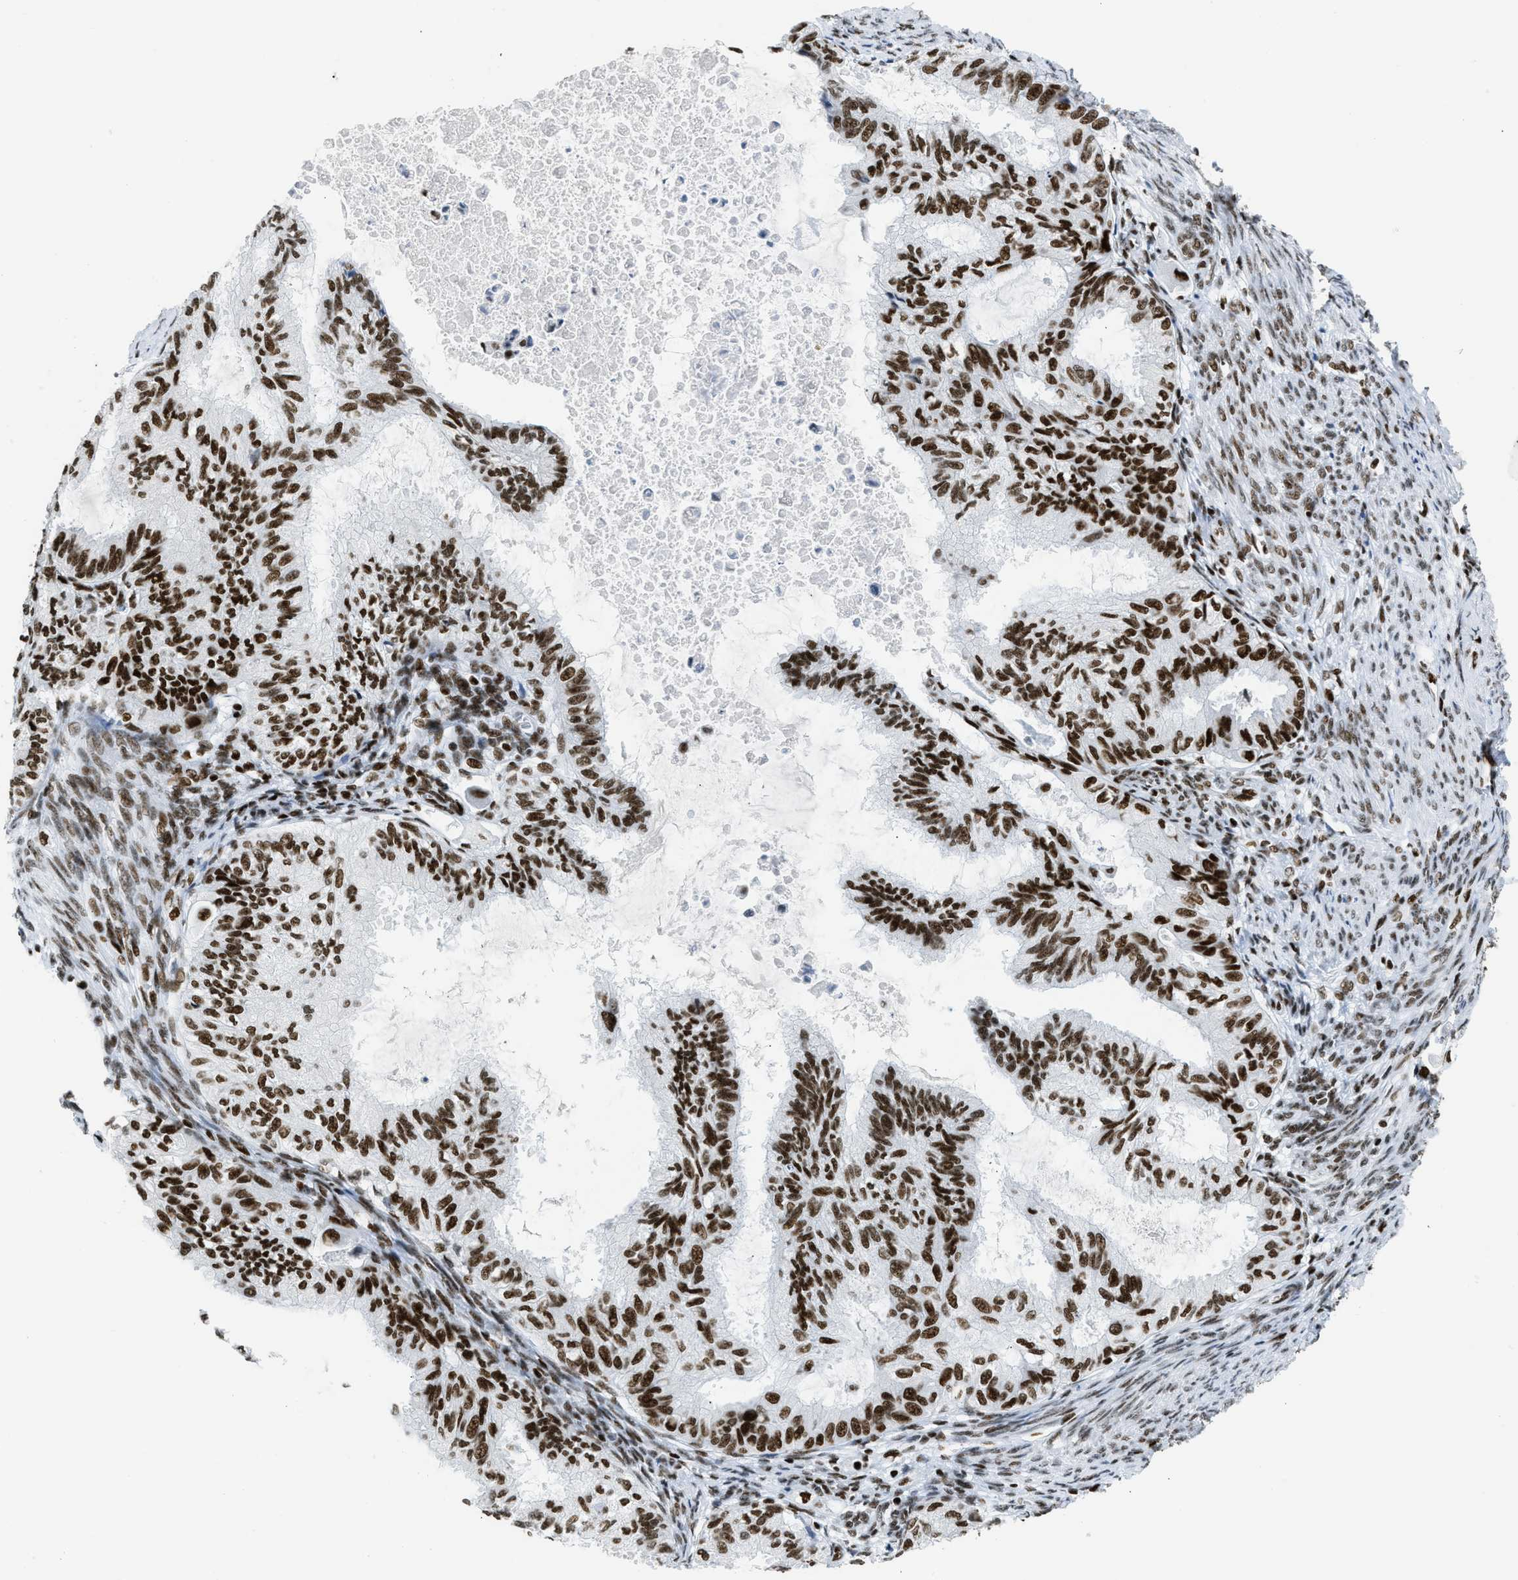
{"staining": {"intensity": "strong", "quantity": ">75%", "location": "nuclear"}, "tissue": "cervical cancer", "cell_type": "Tumor cells", "image_type": "cancer", "snomed": [{"axis": "morphology", "description": "Normal tissue, NOS"}, {"axis": "morphology", "description": "Adenocarcinoma, NOS"}, {"axis": "topography", "description": "Cervix"}, {"axis": "topography", "description": "Endometrium"}], "caption": "Cervical cancer stained with a protein marker demonstrates strong staining in tumor cells.", "gene": "PIF1", "patient": {"sex": "female", "age": 86}}